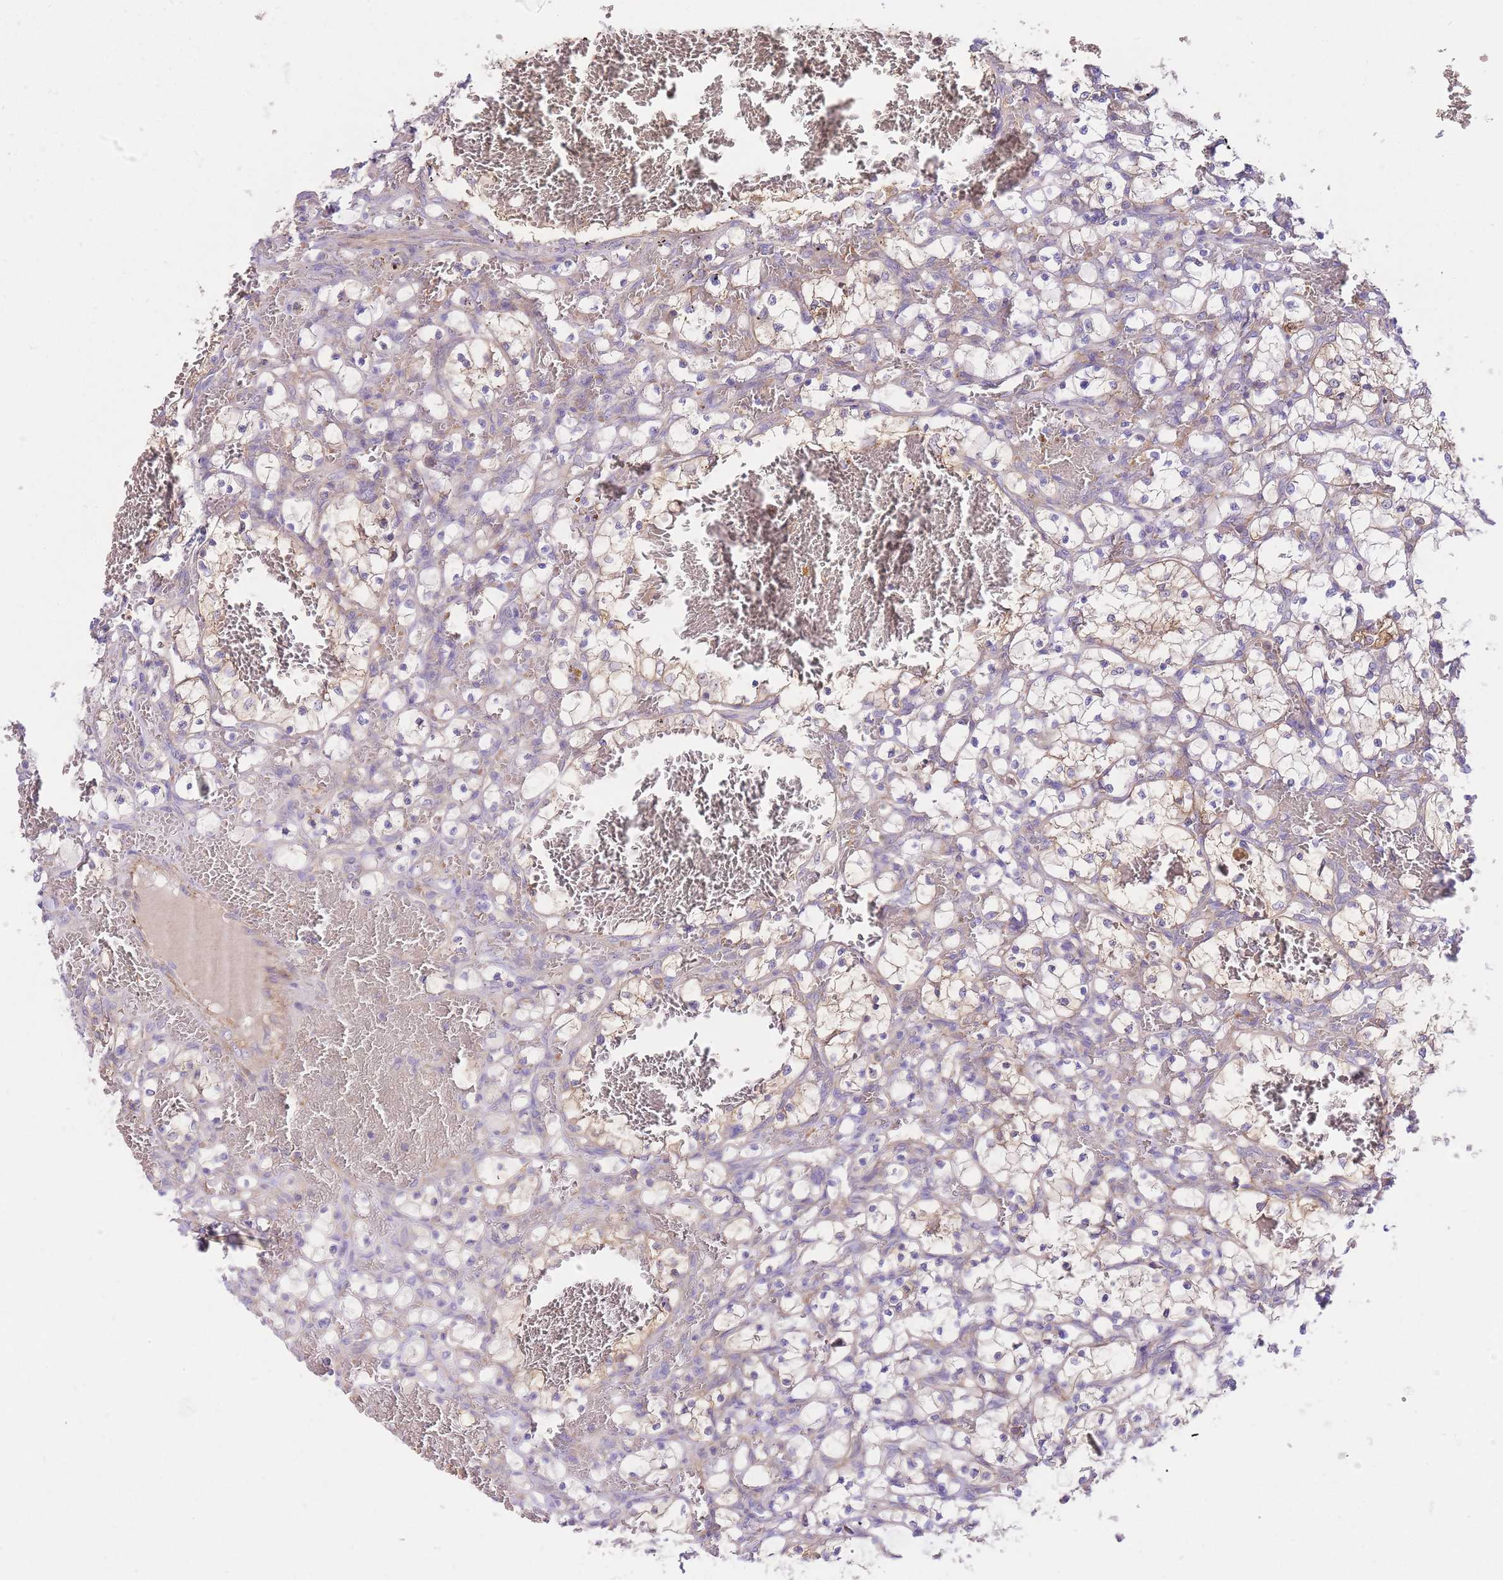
{"staining": {"intensity": "weak", "quantity": "25%-75%", "location": "cytoplasmic/membranous"}, "tissue": "renal cancer", "cell_type": "Tumor cells", "image_type": "cancer", "snomed": [{"axis": "morphology", "description": "Adenocarcinoma, NOS"}, {"axis": "topography", "description": "Kidney"}], "caption": "Renal adenocarcinoma was stained to show a protein in brown. There is low levels of weak cytoplasmic/membranous expression in about 25%-75% of tumor cells.", "gene": "INSYN2B", "patient": {"sex": "female", "age": 69}}